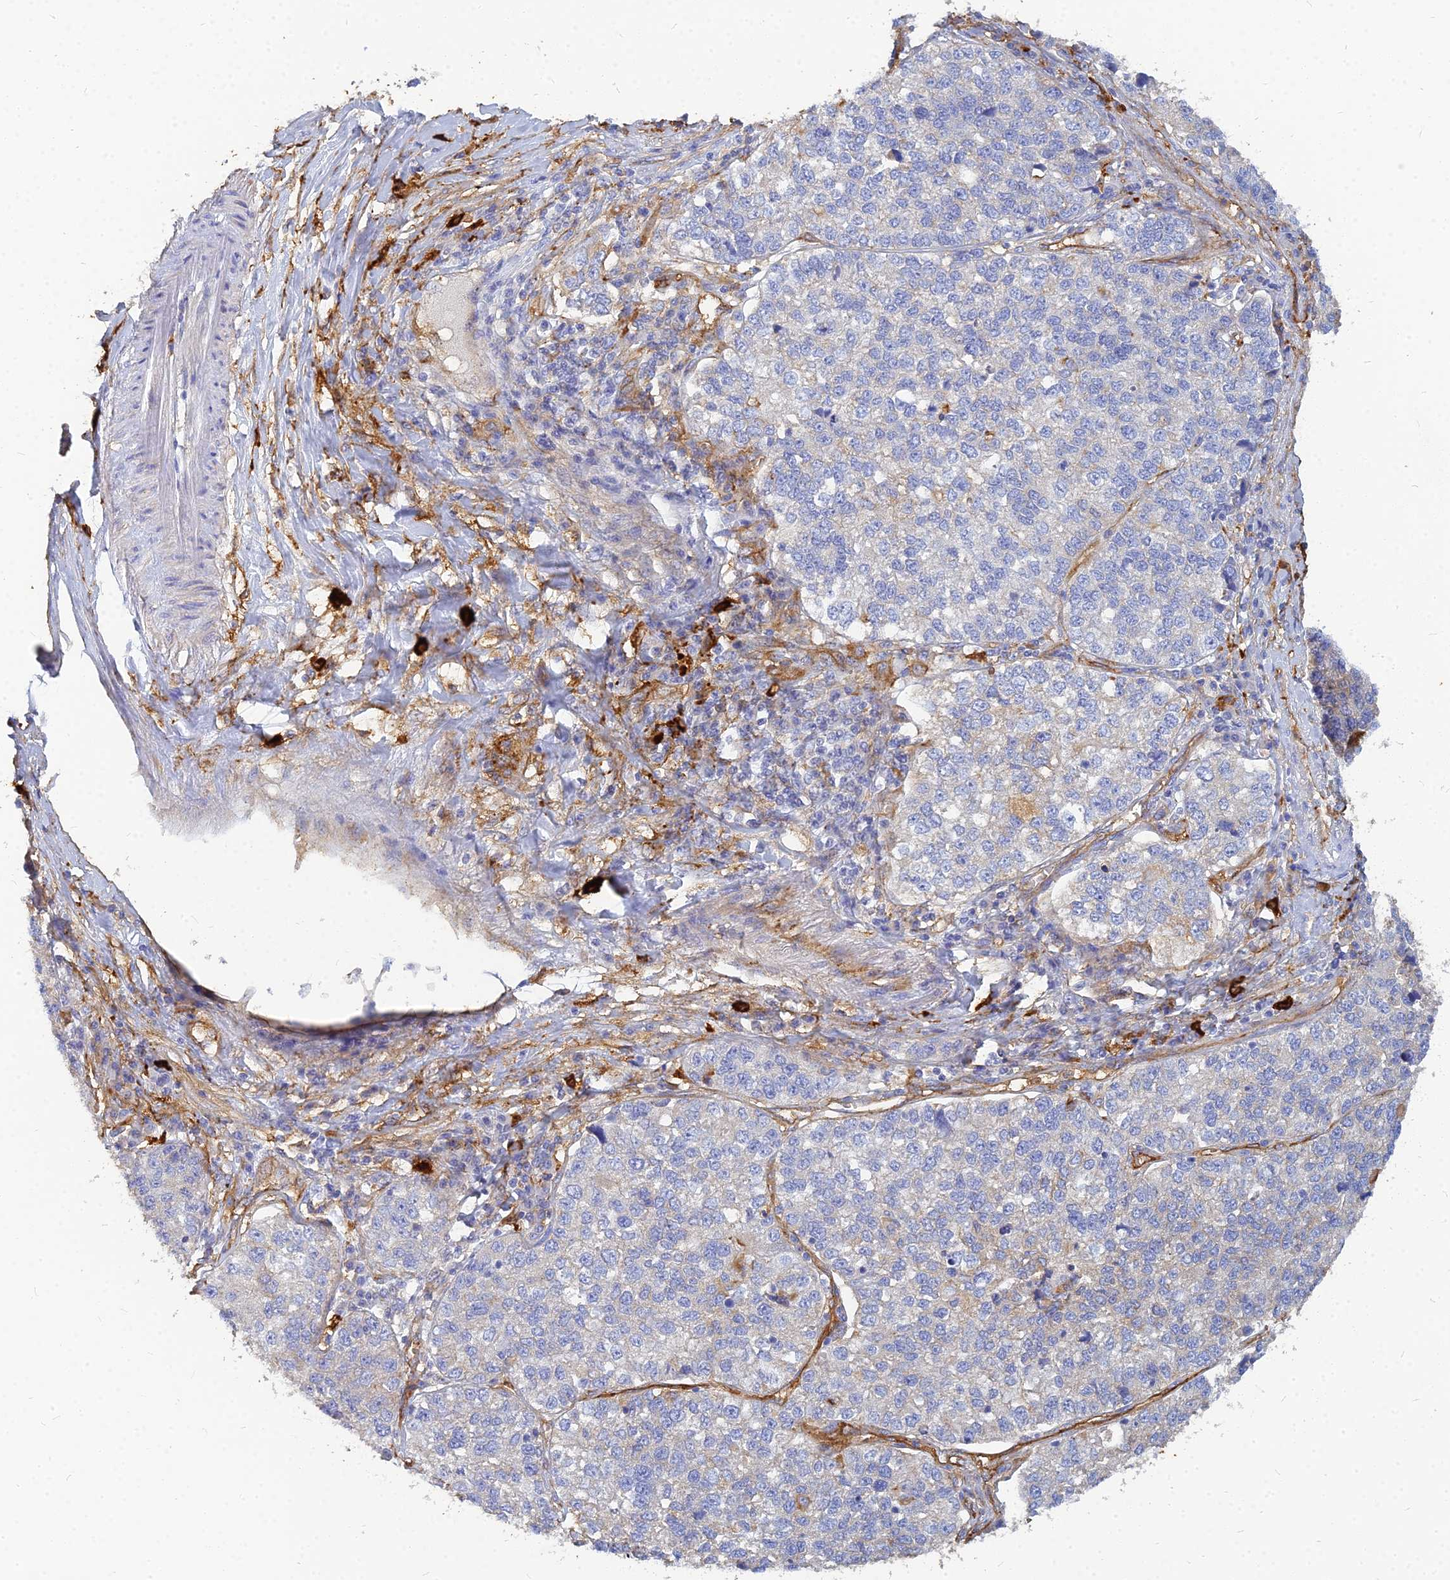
{"staining": {"intensity": "weak", "quantity": "<25%", "location": "cytoplasmic/membranous"}, "tissue": "lung cancer", "cell_type": "Tumor cells", "image_type": "cancer", "snomed": [{"axis": "morphology", "description": "Adenocarcinoma, NOS"}, {"axis": "topography", "description": "Lung"}], "caption": "Immunohistochemistry image of neoplastic tissue: lung cancer stained with DAB exhibits no significant protein expression in tumor cells. (DAB (3,3'-diaminobenzidine) immunohistochemistry with hematoxylin counter stain).", "gene": "VAT1", "patient": {"sex": "male", "age": 49}}